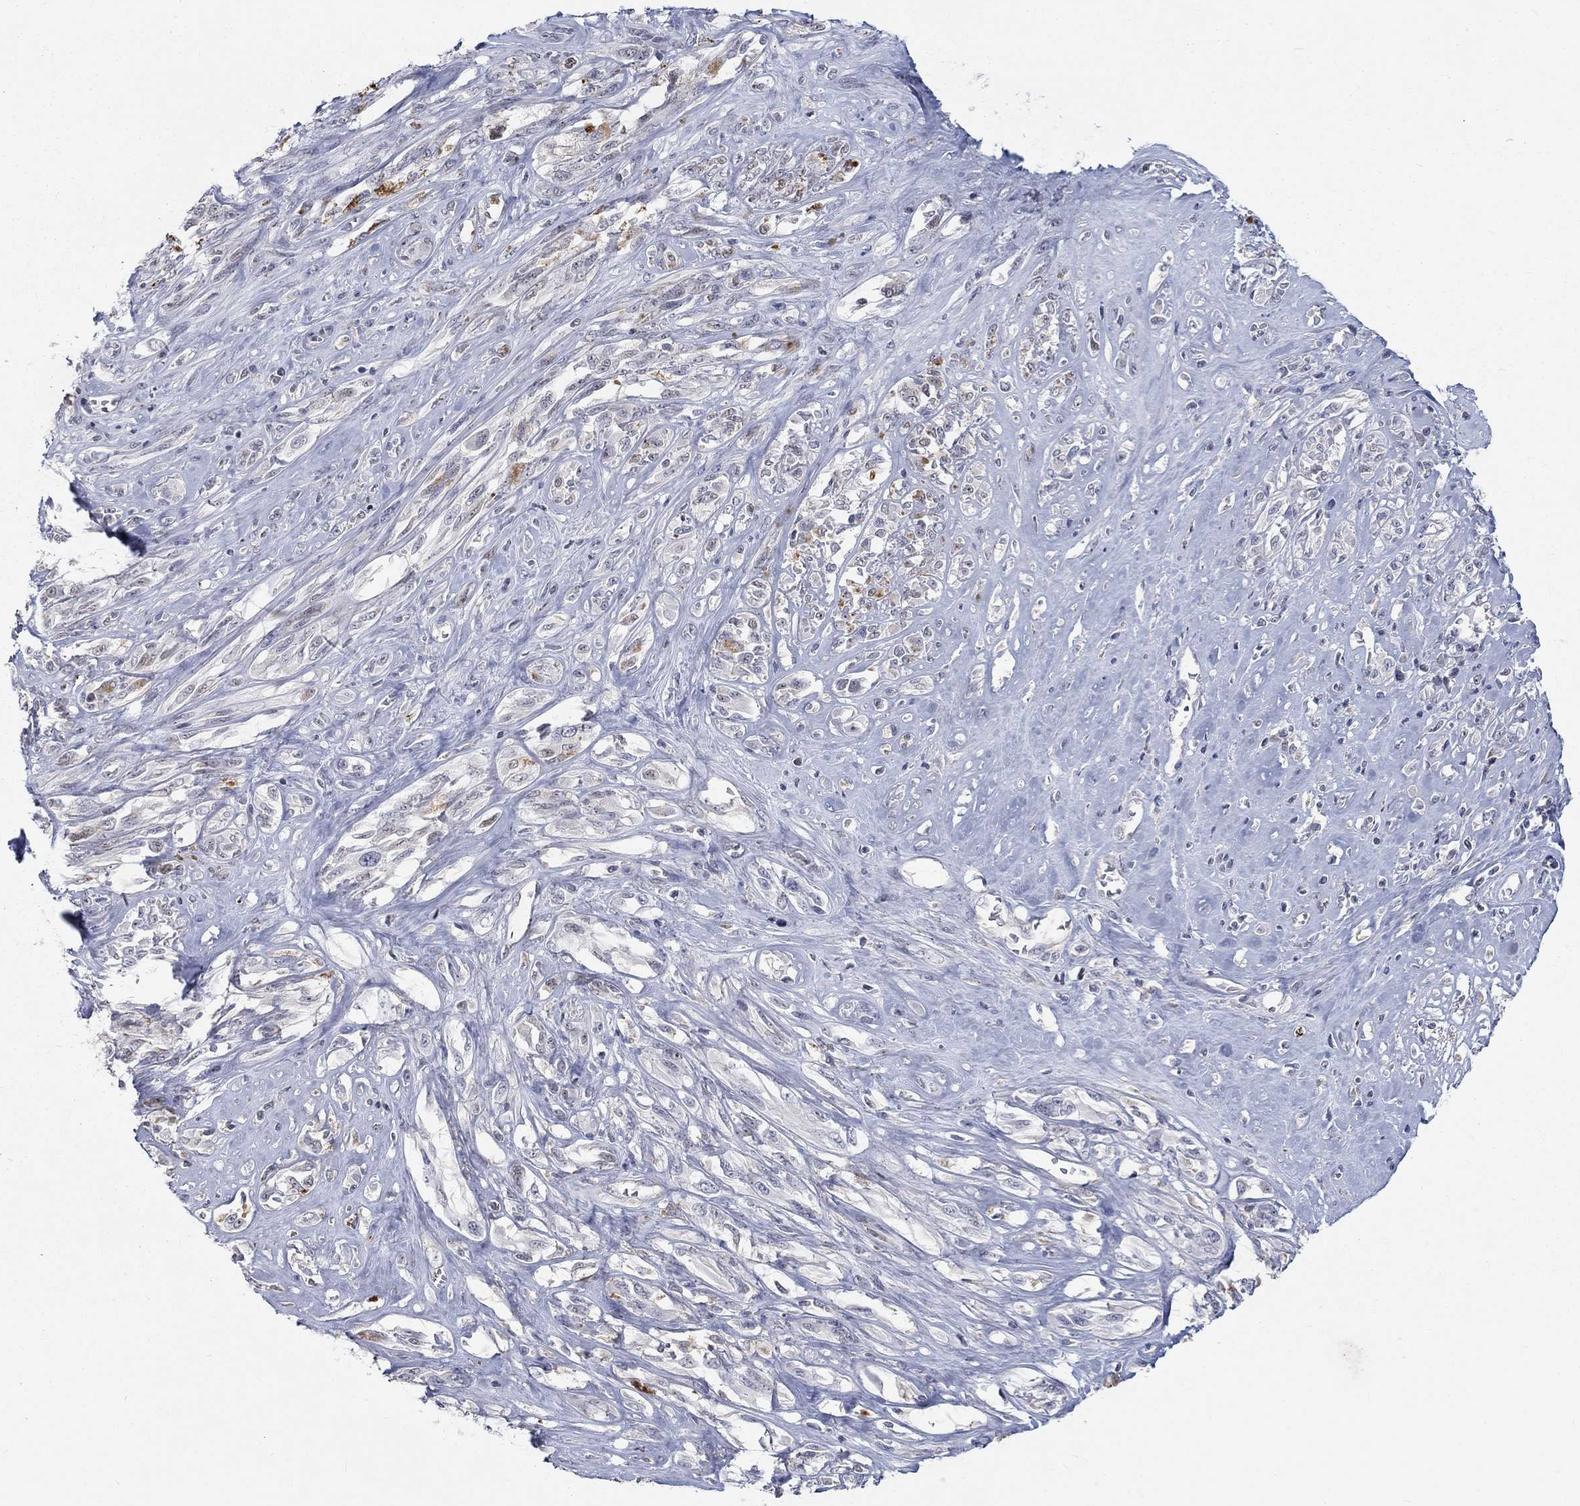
{"staining": {"intensity": "negative", "quantity": "none", "location": "none"}, "tissue": "melanoma", "cell_type": "Tumor cells", "image_type": "cancer", "snomed": [{"axis": "morphology", "description": "Malignant melanoma, NOS"}, {"axis": "topography", "description": "Skin"}], "caption": "Malignant melanoma was stained to show a protein in brown. There is no significant staining in tumor cells.", "gene": "MTSS2", "patient": {"sex": "female", "age": 91}}